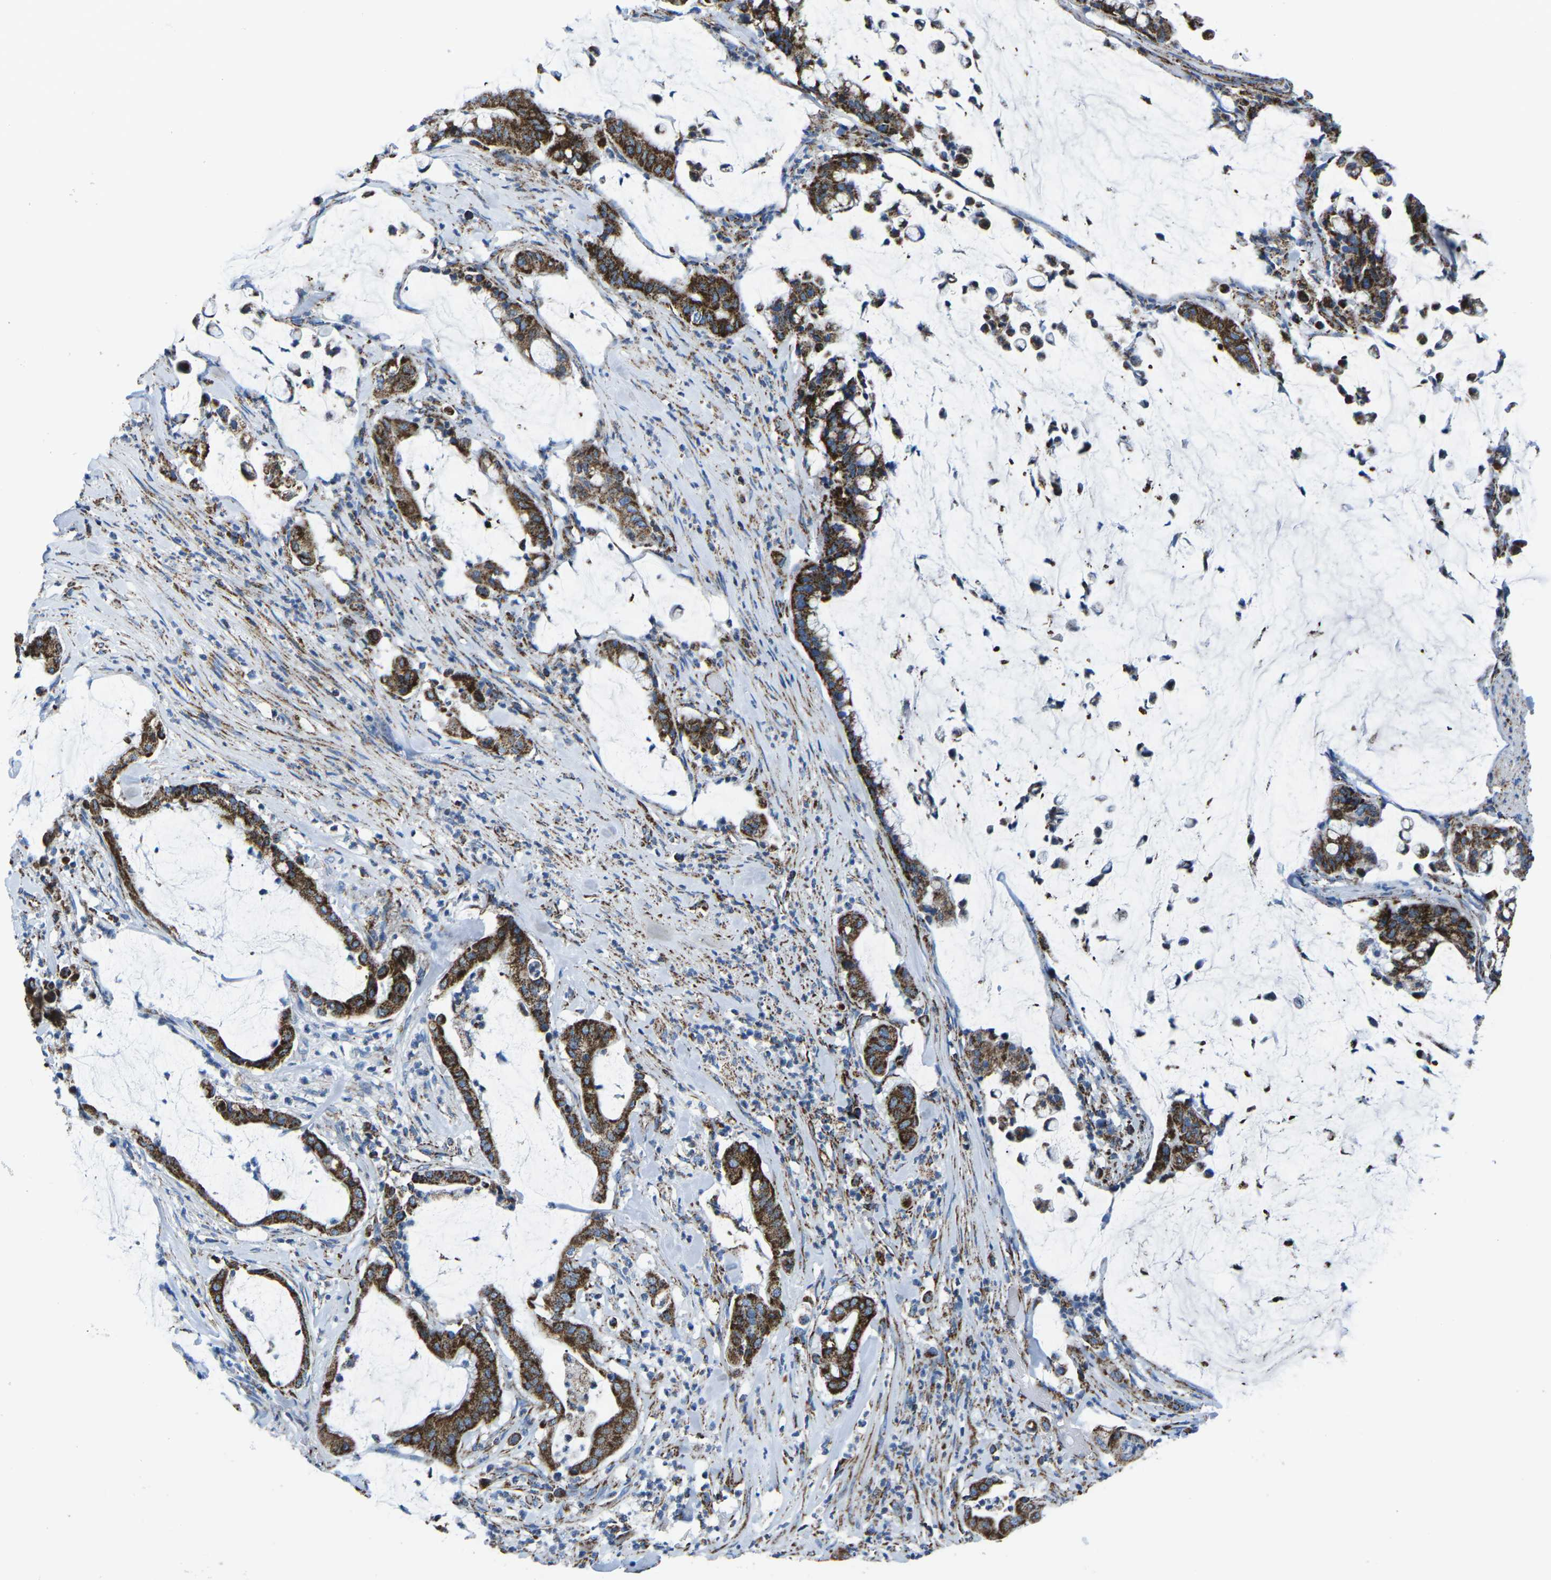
{"staining": {"intensity": "strong", "quantity": ">75%", "location": "cytoplasmic/membranous"}, "tissue": "pancreatic cancer", "cell_type": "Tumor cells", "image_type": "cancer", "snomed": [{"axis": "morphology", "description": "Adenocarcinoma, NOS"}, {"axis": "topography", "description": "Pancreas"}], "caption": "IHC image of neoplastic tissue: pancreatic cancer stained using immunohistochemistry (IHC) shows high levels of strong protein expression localized specifically in the cytoplasmic/membranous of tumor cells, appearing as a cytoplasmic/membranous brown color.", "gene": "MT-CO2", "patient": {"sex": "male", "age": 41}}